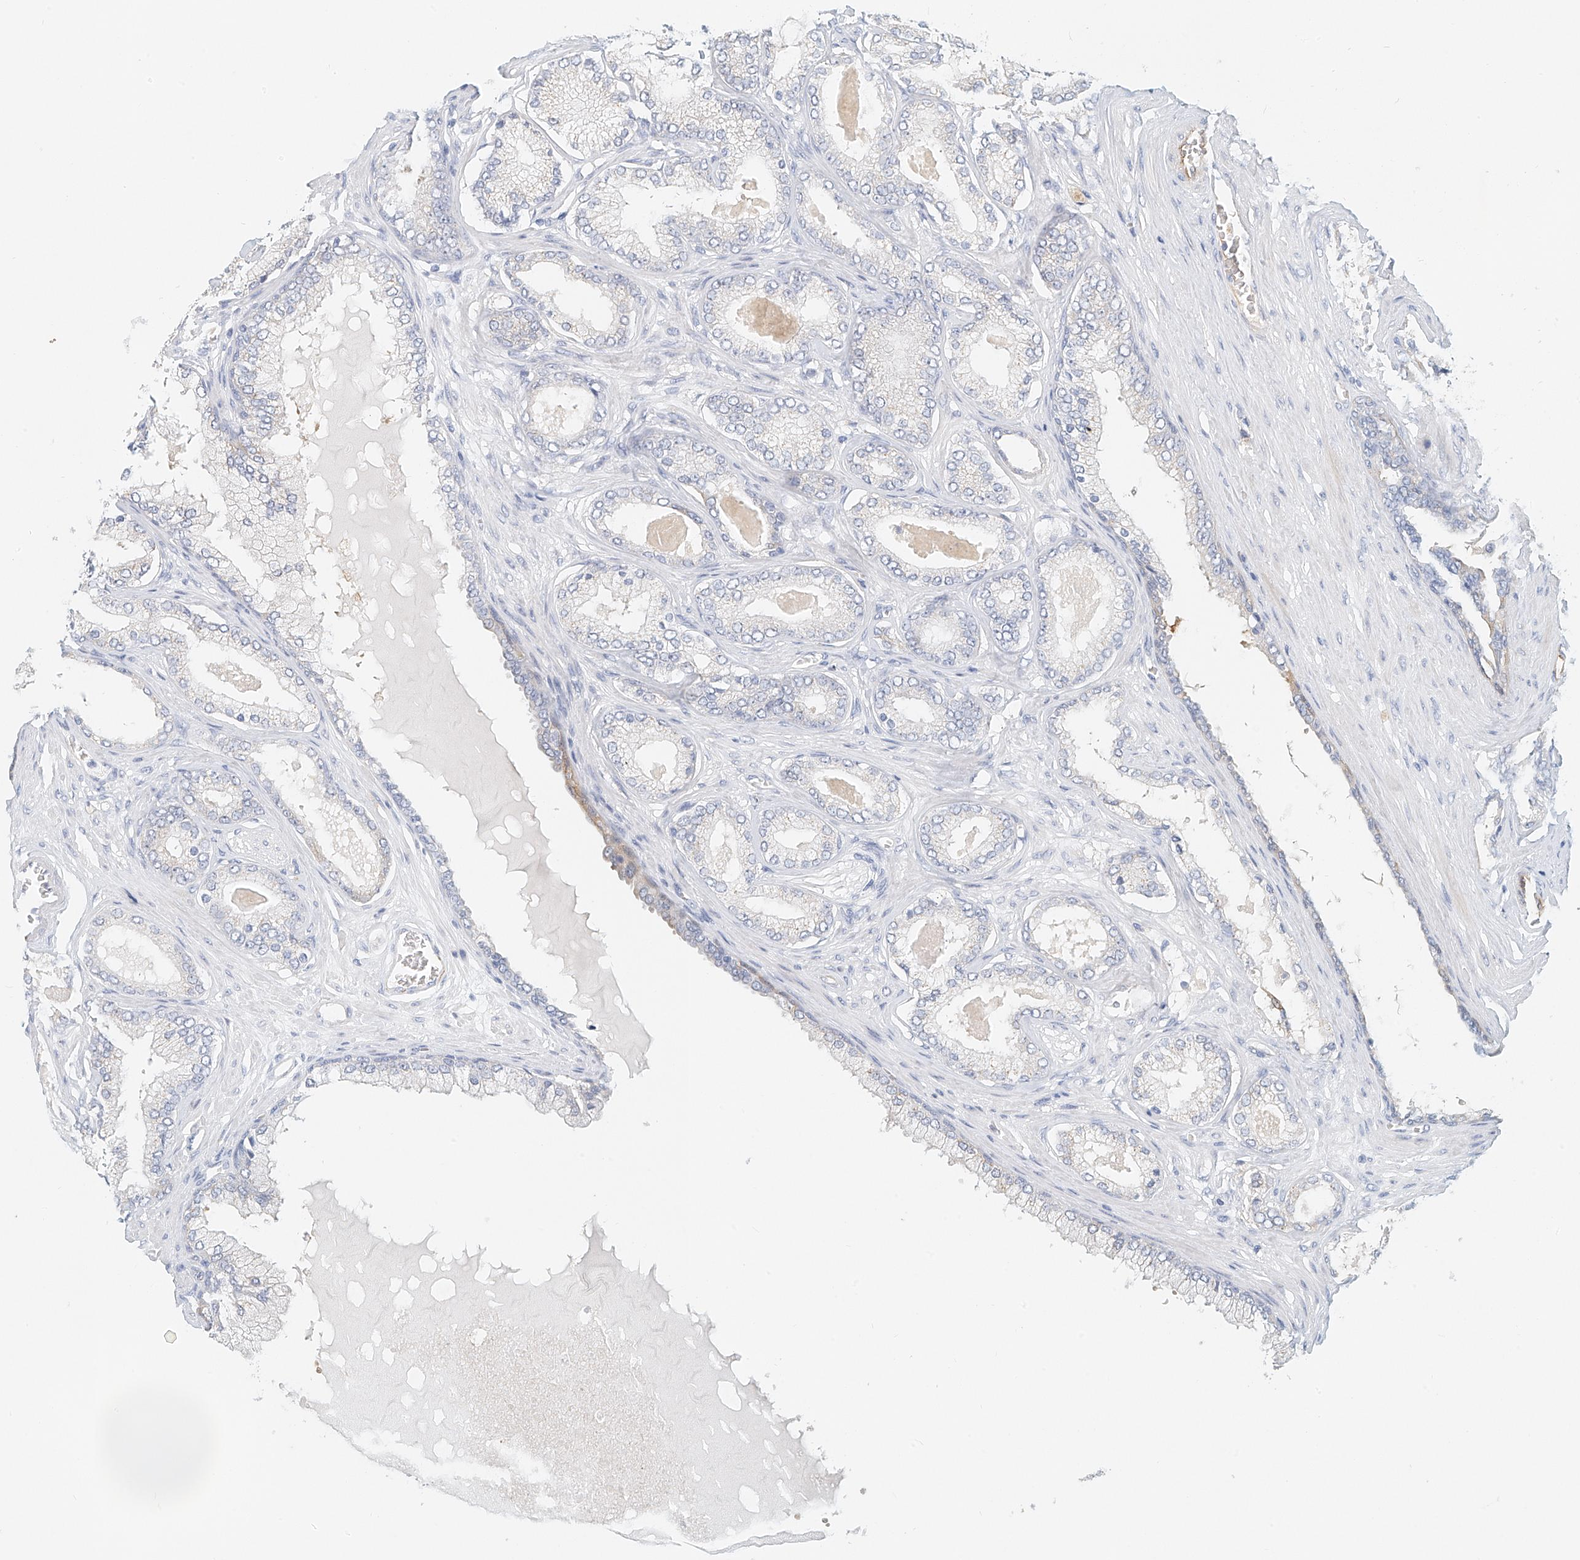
{"staining": {"intensity": "moderate", "quantity": "<25%", "location": "cytoplasmic/membranous"}, "tissue": "prostate cancer", "cell_type": "Tumor cells", "image_type": "cancer", "snomed": [{"axis": "morphology", "description": "Adenocarcinoma, Low grade"}, {"axis": "topography", "description": "Prostate"}], "caption": "This image displays IHC staining of human adenocarcinoma (low-grade) (prostate), with low moderate cytoplasmic/membranous expression in about <25% of tumor cells.", "gene": "ARHGAP28", "patient": {"sex": "male", "age": 70}}